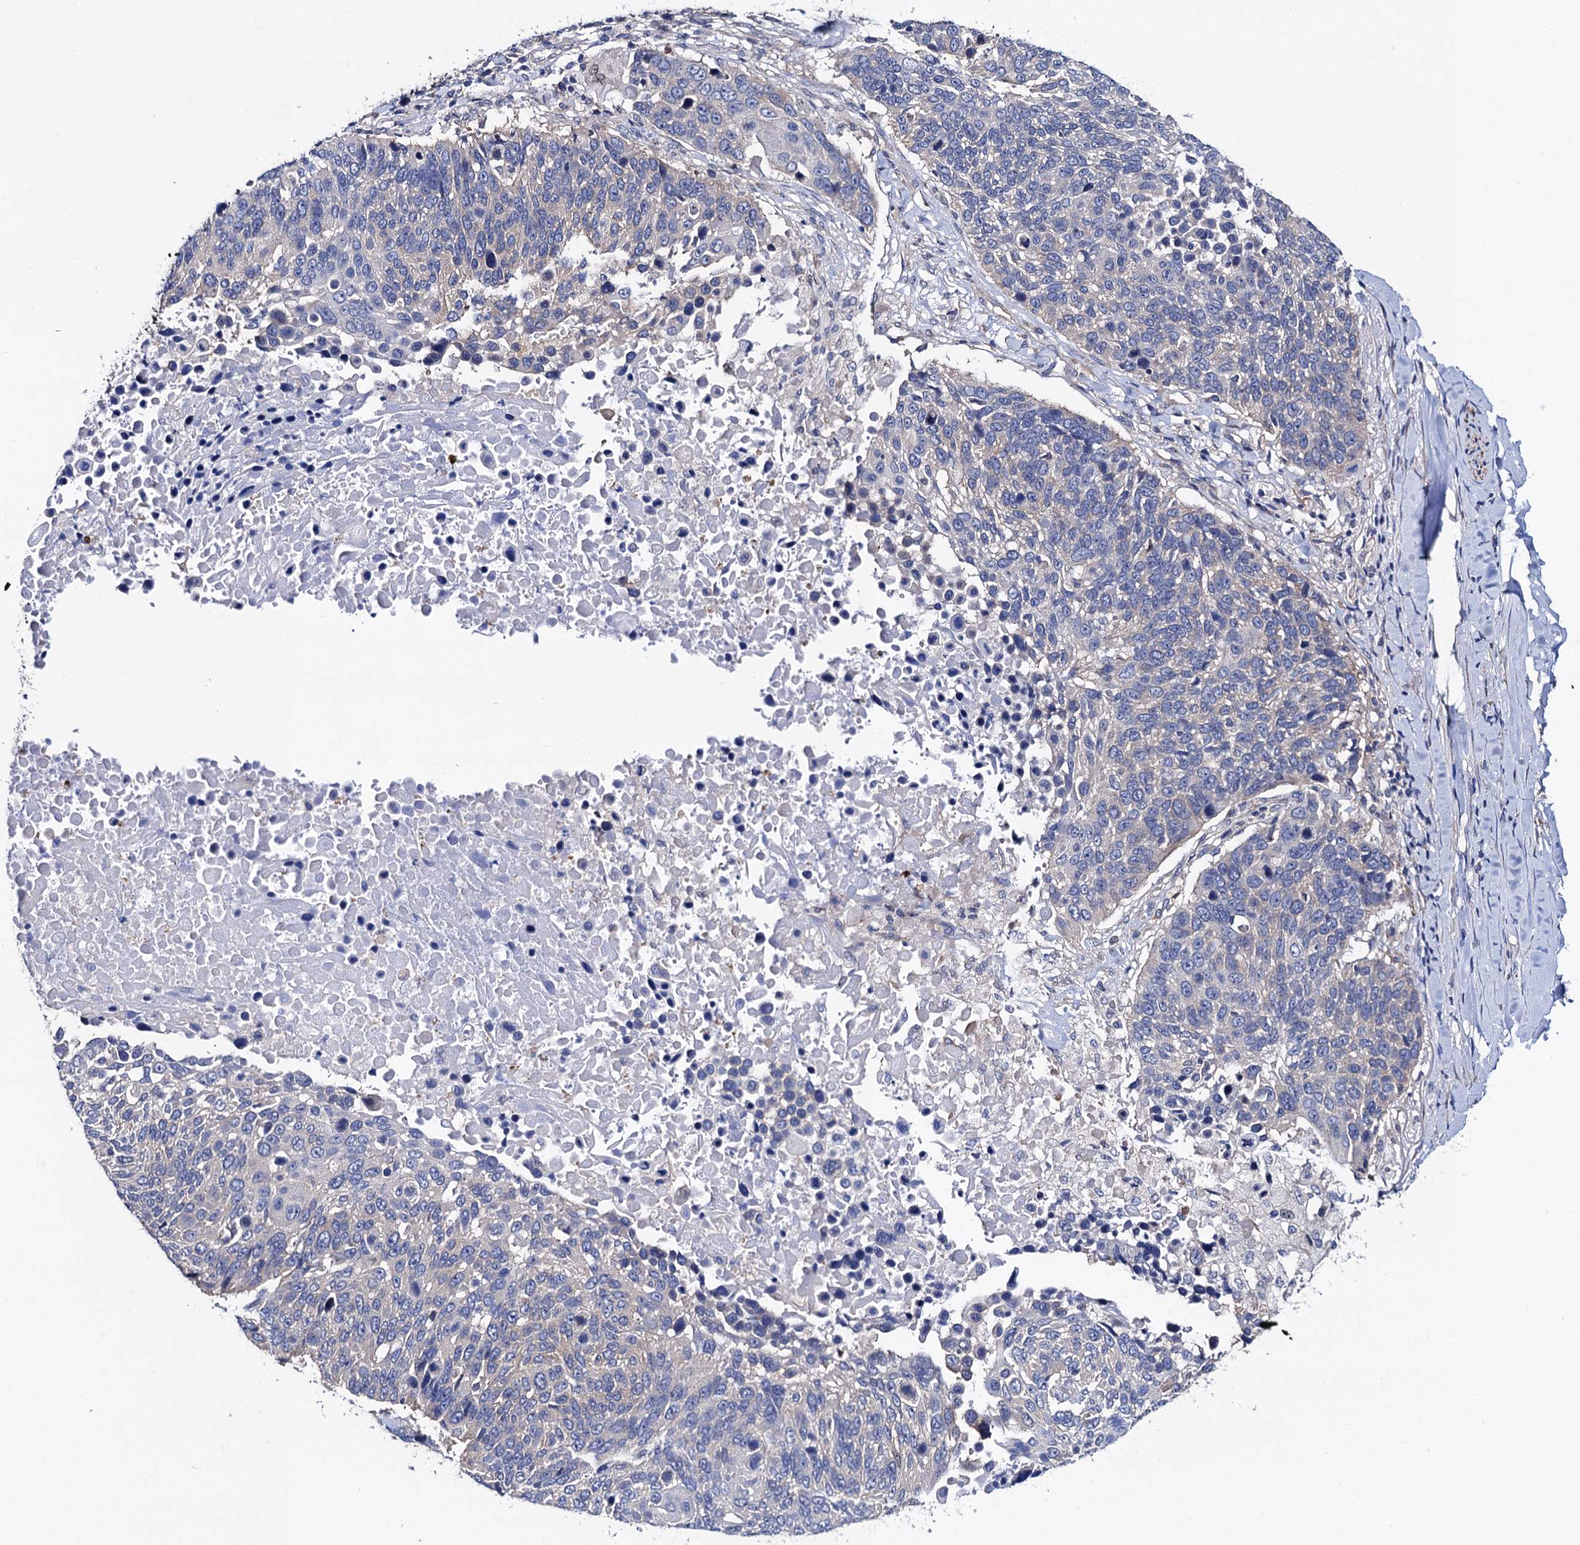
{"staining": {"intensity": "negative", "quantity": "none", "location": "none"}, "tissue": "lung cancer", "cell_type": "Tumor cells", "image_type": "cancer", "snomed": [{"axis": "morphology", "description": "Normal tissue, NOS"}, {"axis": "morphology", "description": "Squamous cell carcinoma, NOS"}, {"axis": "topography", "description": "Lymph node"}, {"axis": "topography", "description": "Lung"}], "caption": "A micrograph of human lung cancer is negative for staining in tumor cells.", "gene": "ZDHHC18", "patient": {"sex": "male", "age": 66}}